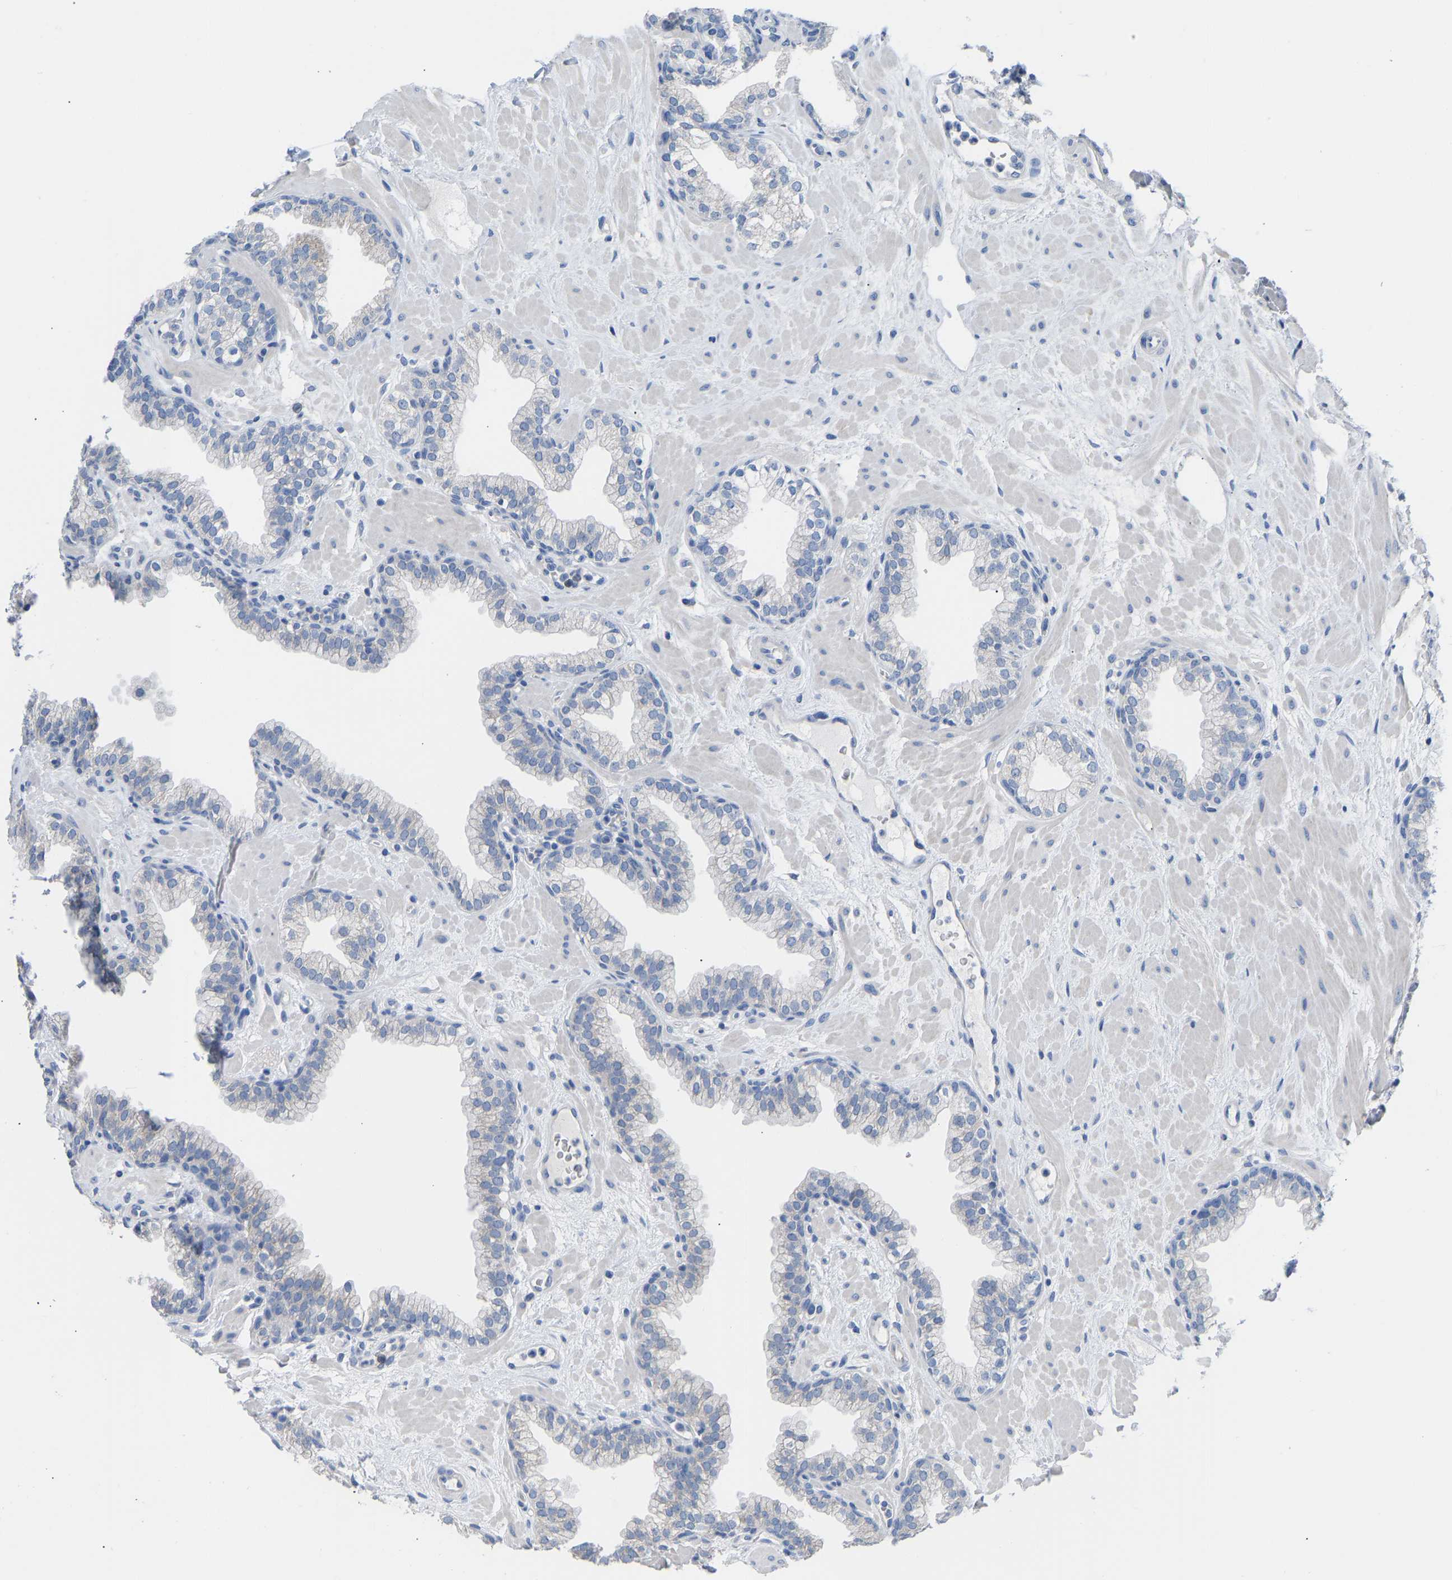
{"staining": {"intensity": "negative", "quantity": "none", "location": "none"}, "tissue": "prostate", "cell_type": "Glandular cells", "image_type": "normal", "snomed": [{"axis": "morphology", "description": "Normal tissue, NOS"}, {"axis": "morphology", "description": "Urothelial carcinoma, Low grade"}, {"axis": "topography", "description": "Urinary bladder"}, {"axis": "topography", "description": "Prostate"}], "caption": "Immunohistochemical staining of benign human prostate demonstrates no significant expression in glandular cells. Nuclei are stained in blue.", "gene": "OLIG2", "patient": {"sex": "male", "age": 60}}